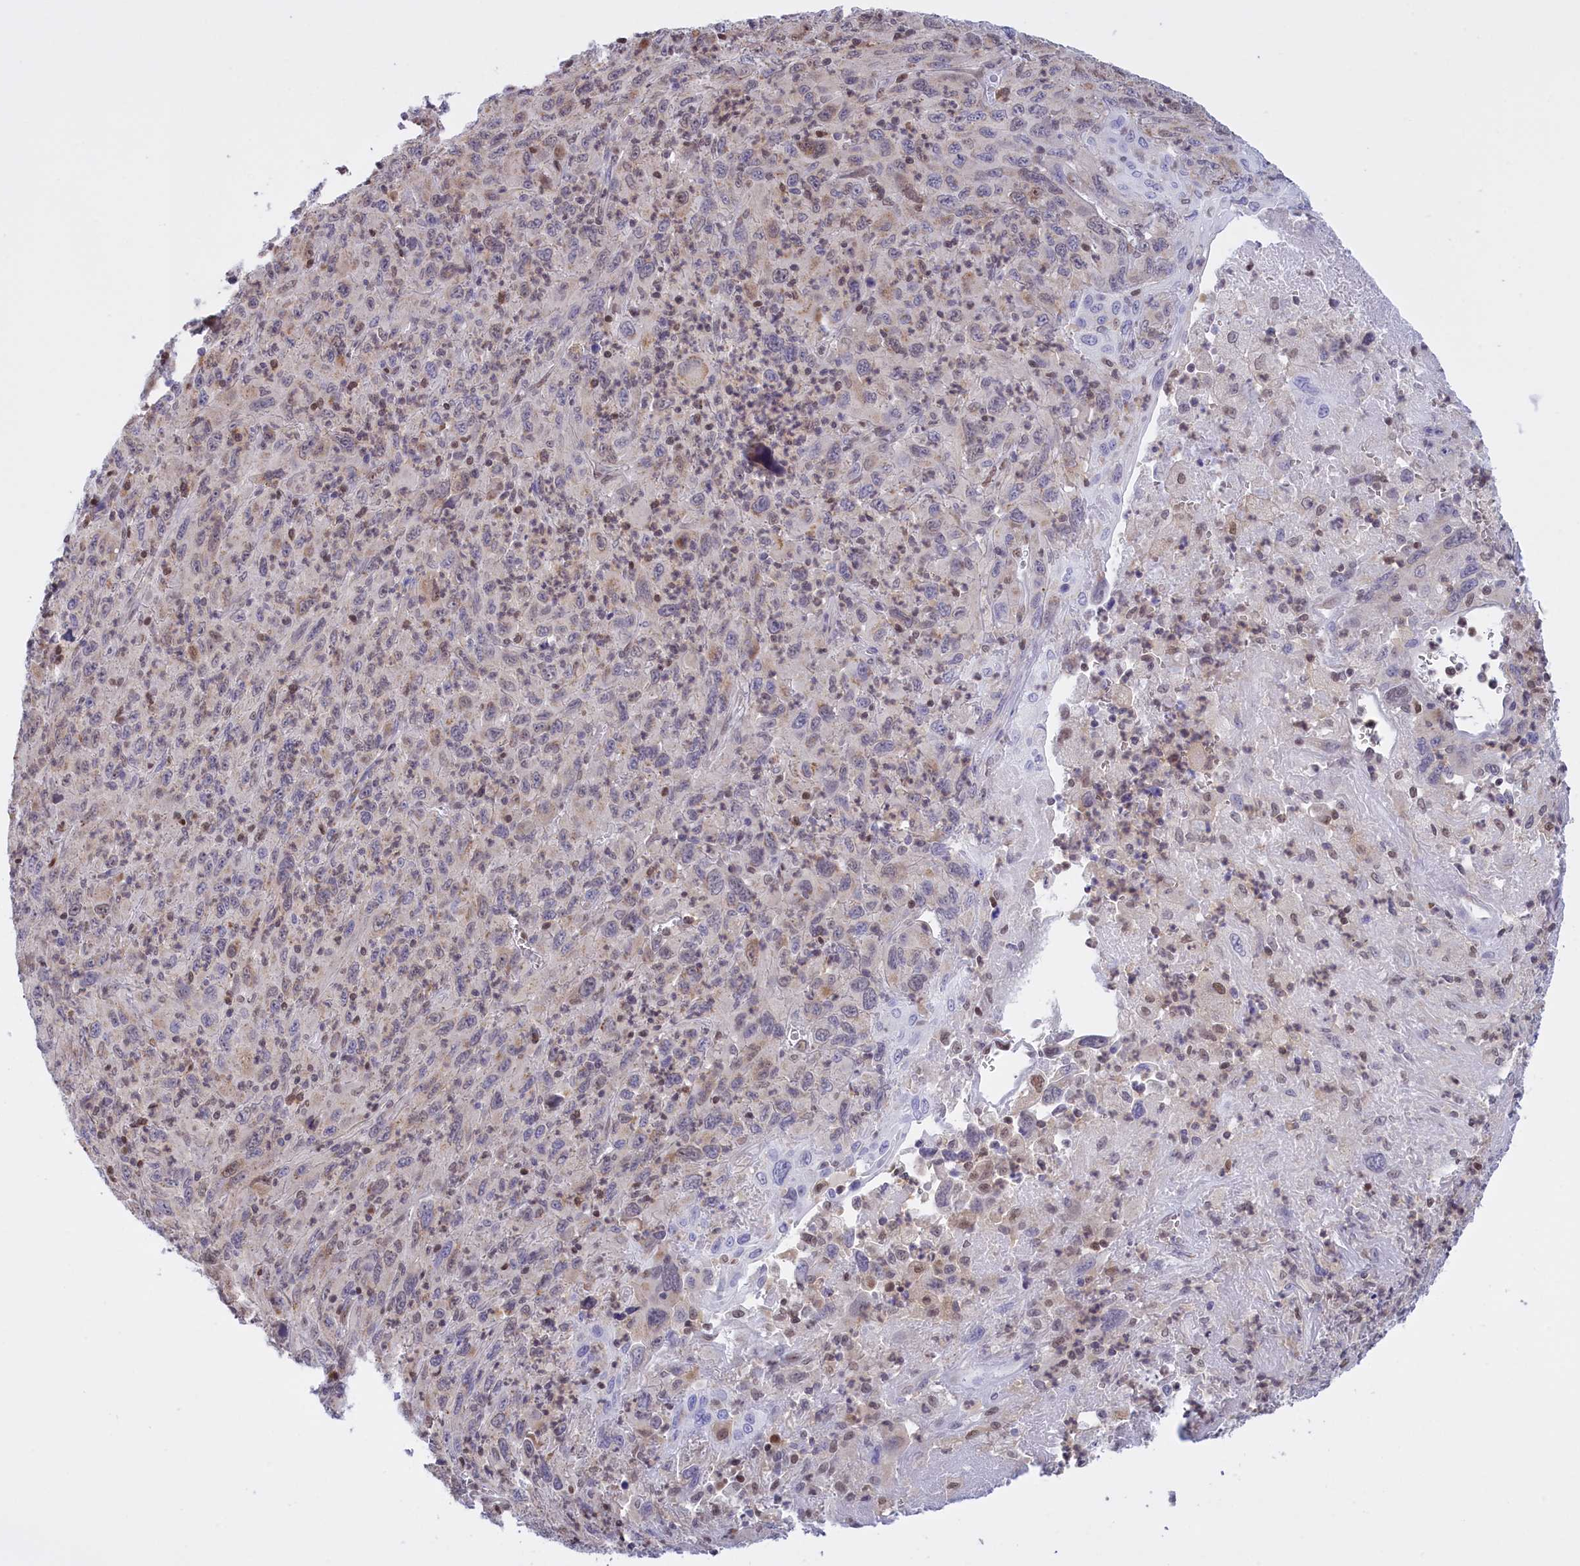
{"staining": {"intensity": "weak", "quantity": "<25%", "location": "nuclear"}, "tissue": "melanoma", "cell_type": "Tumor cells", "image_type": "cancer", "snomed": [{"axis": "morphology", "description": "Malignant melanoma, Metastatic site"}, {"axis": "topography", "description": "Skin"}], "caption": "This is a image of IHC staining of melanoma, which shows no staining in tumor cells.", "gene": "IZUMO2", "patient": {"sex": "female", "age": 56}}